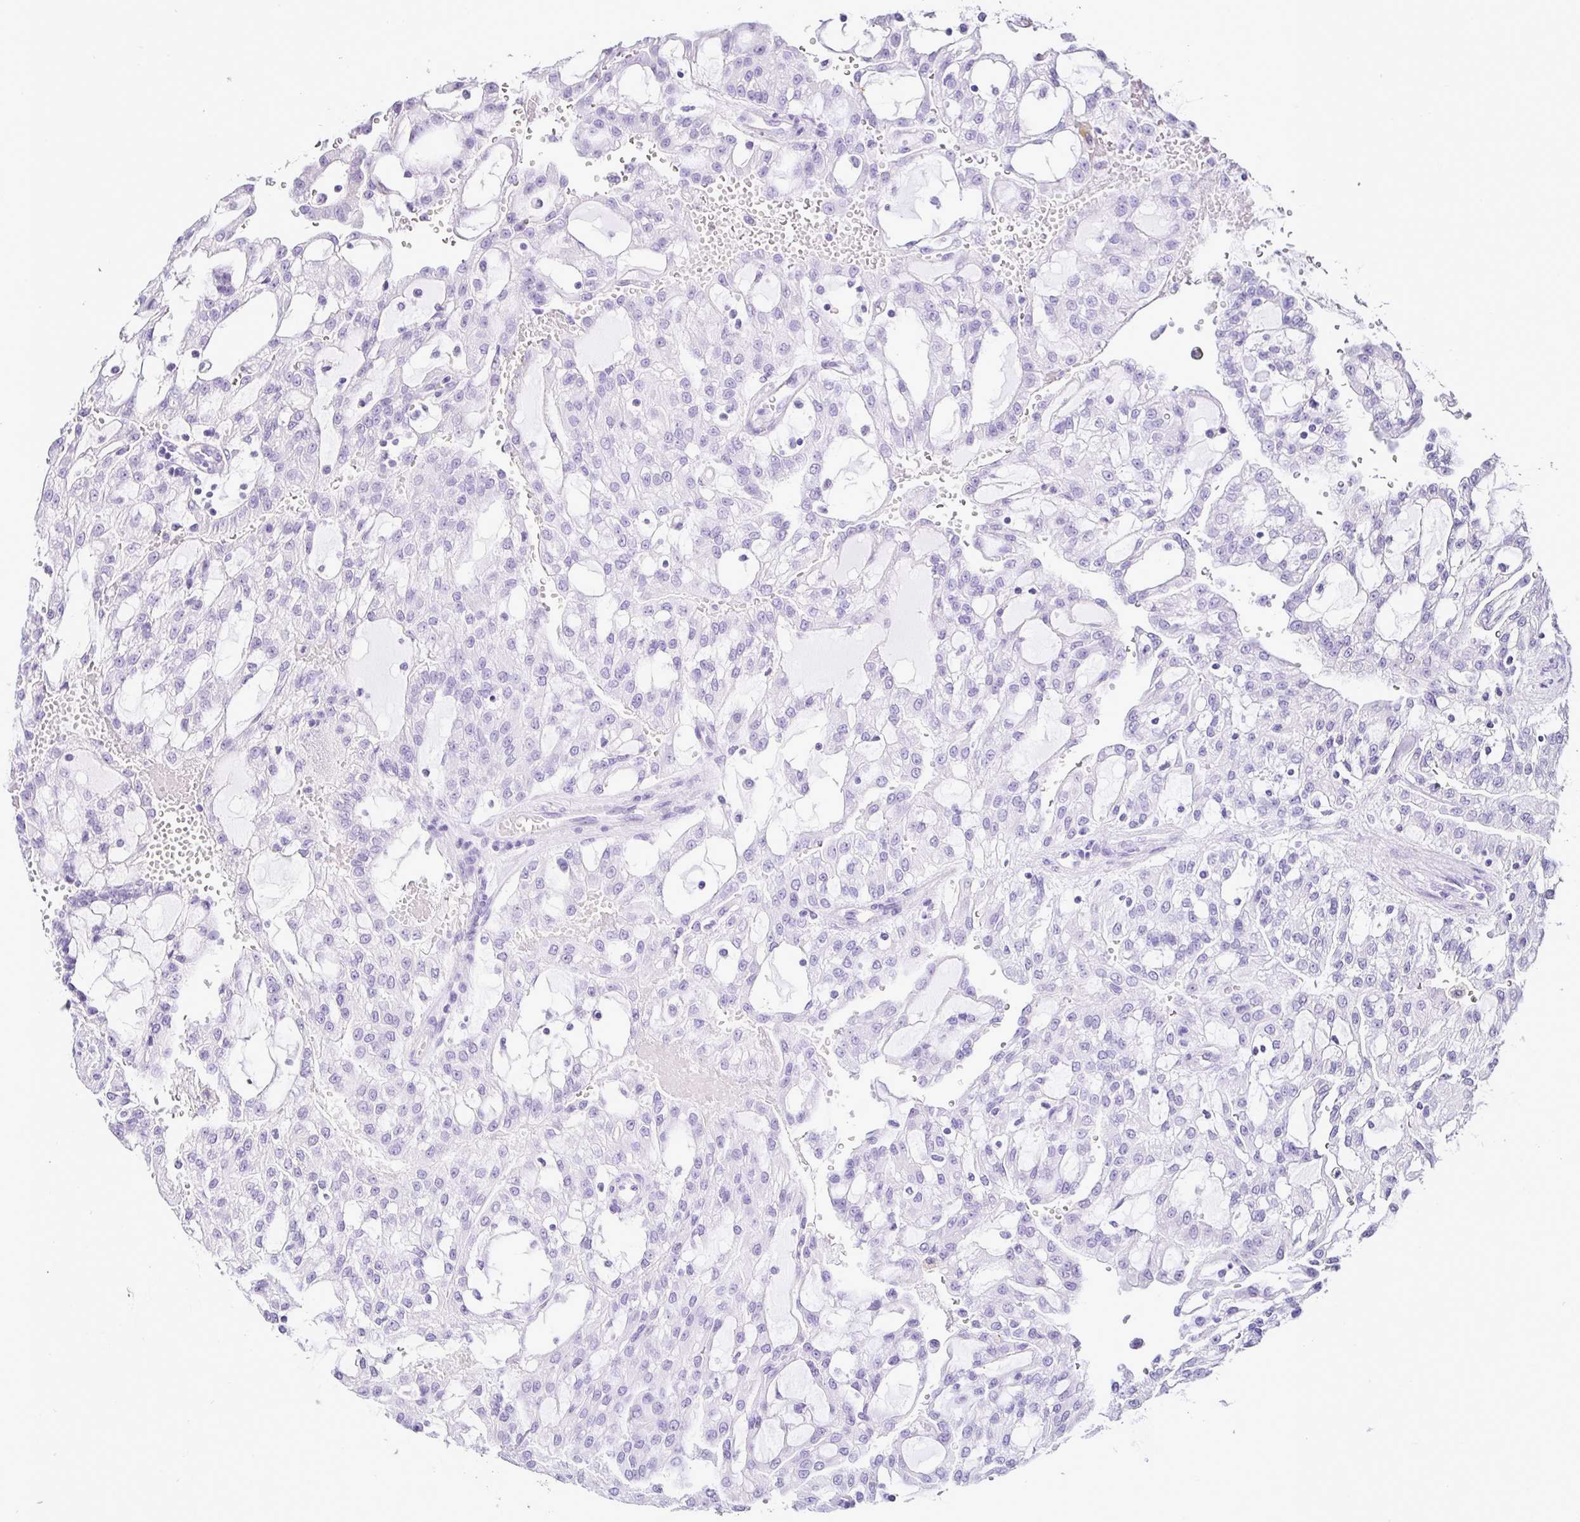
{"staining": {"intensity": "negative", "quantity": "none", "location": "none"}, "tissue": "renal cancer", "cell_type": "Tumor cells", "image_type": "cancer", "snomed": [{"axis": "morphology", "description": "Adenocarcinoma, NOS"}, {"axis": "topography", "description": "Kidney"}], "caption": "This is an IHC image of human renal adenocarcinoma. There is no expression in tumor cells.", "gene": "SERPINB3", "patient": {"sex": "male", "age": 63}}